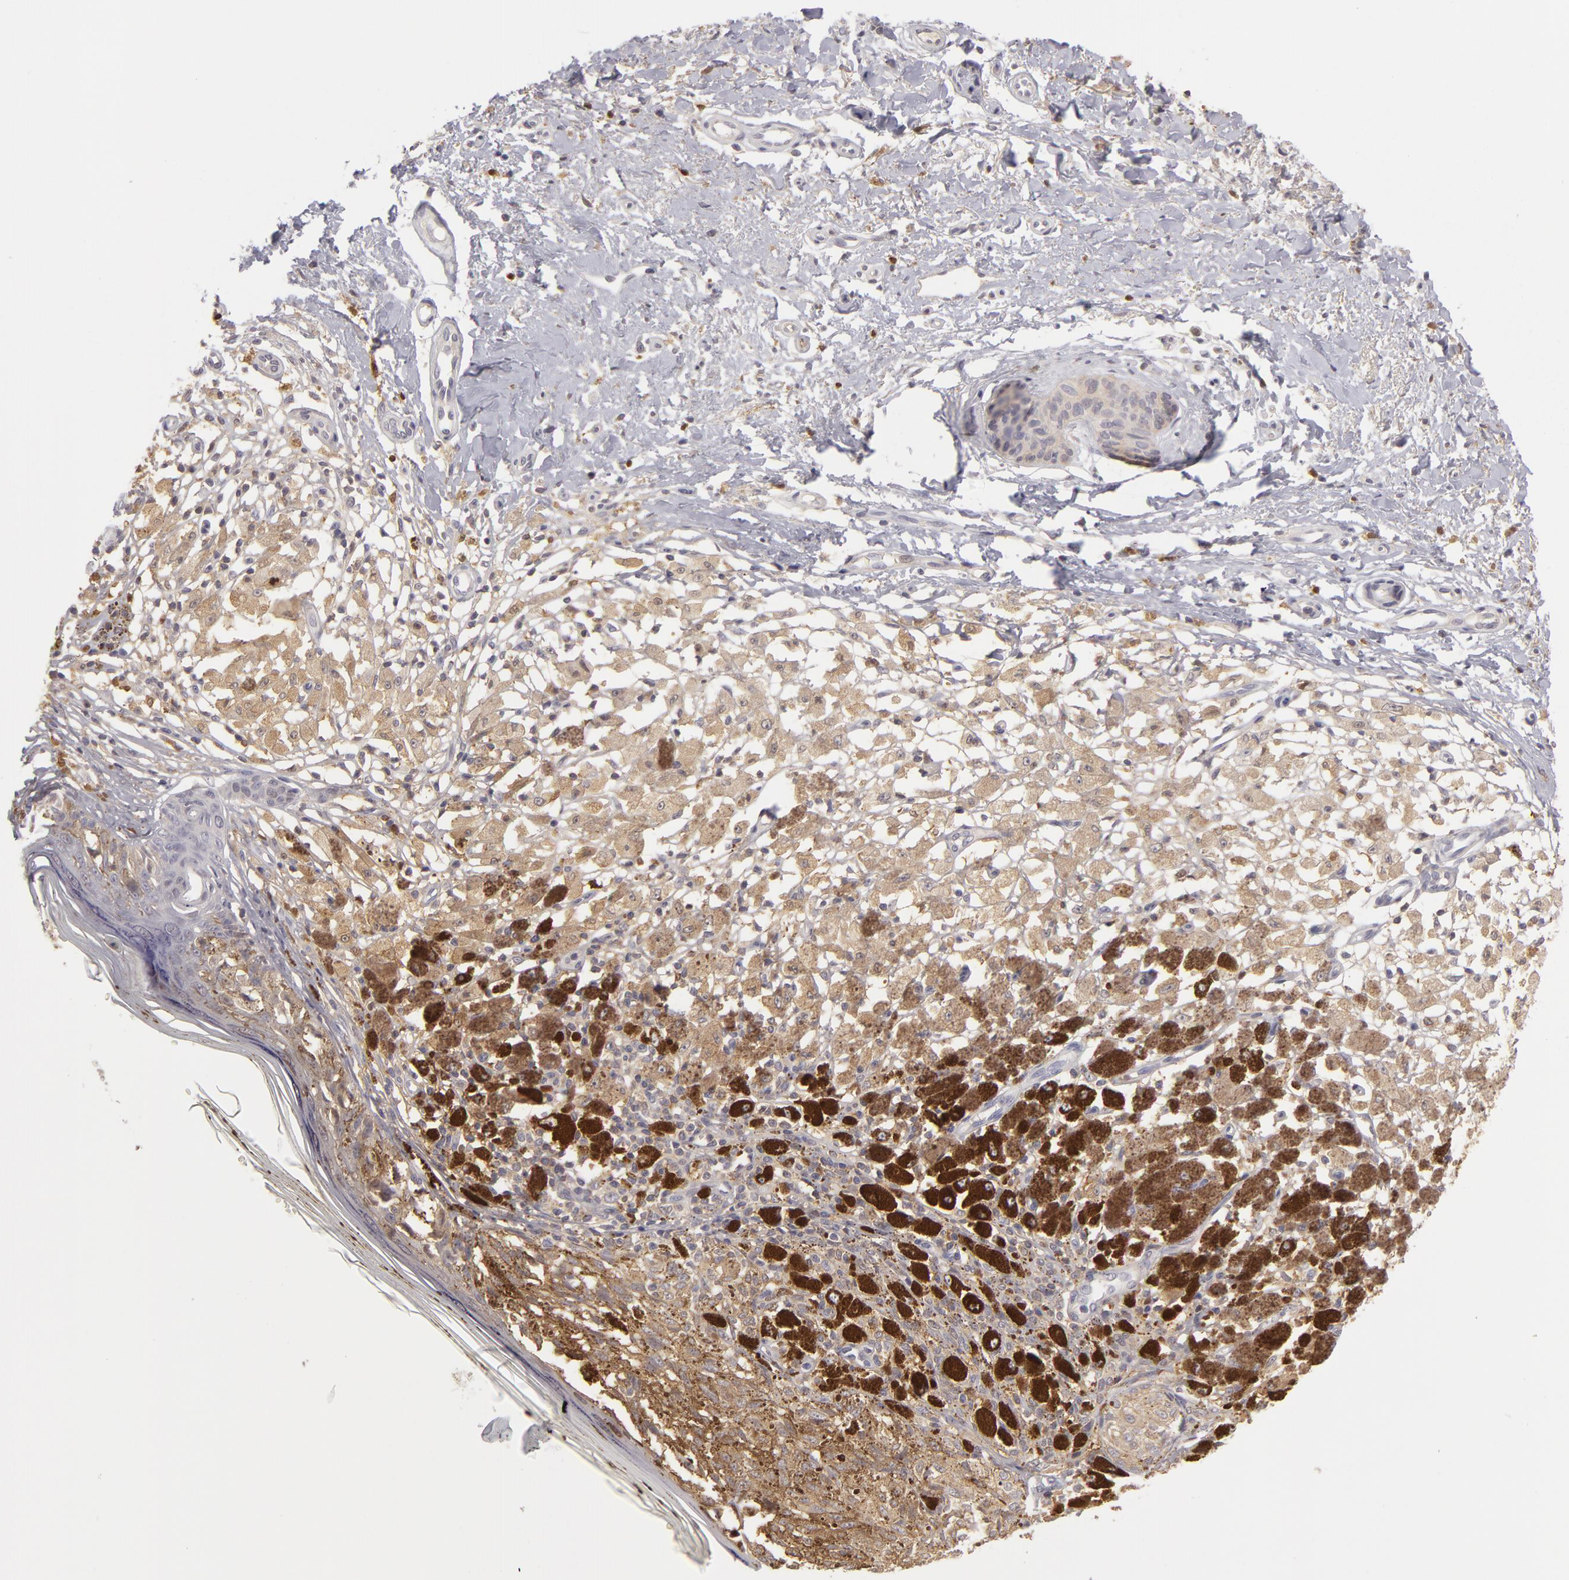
{"staining": {"intensity": "weak", "quantity": ">75%", "location": "cytoplasmic/membranous"}, "tissue": "melanoma", "cell_type": "Tumor cells", "image_type": "cancer", "snomed": [{"axis": "morphology", "description": "Malignant melanoma, NOS"}, {"axis": "topography", "description": "Skin"}], "caption": "A micrograph of malignant melanoma stained for a protein reveals weak cytoplasmic/membranous brown staining in tumor cells. (DAB (3,3'-diaminobenzidine) IHC, brown staining for protein, blue staining for nuclei).", "gene": "GNPDA1", "patient": {"sex": "male", "age": 88}}